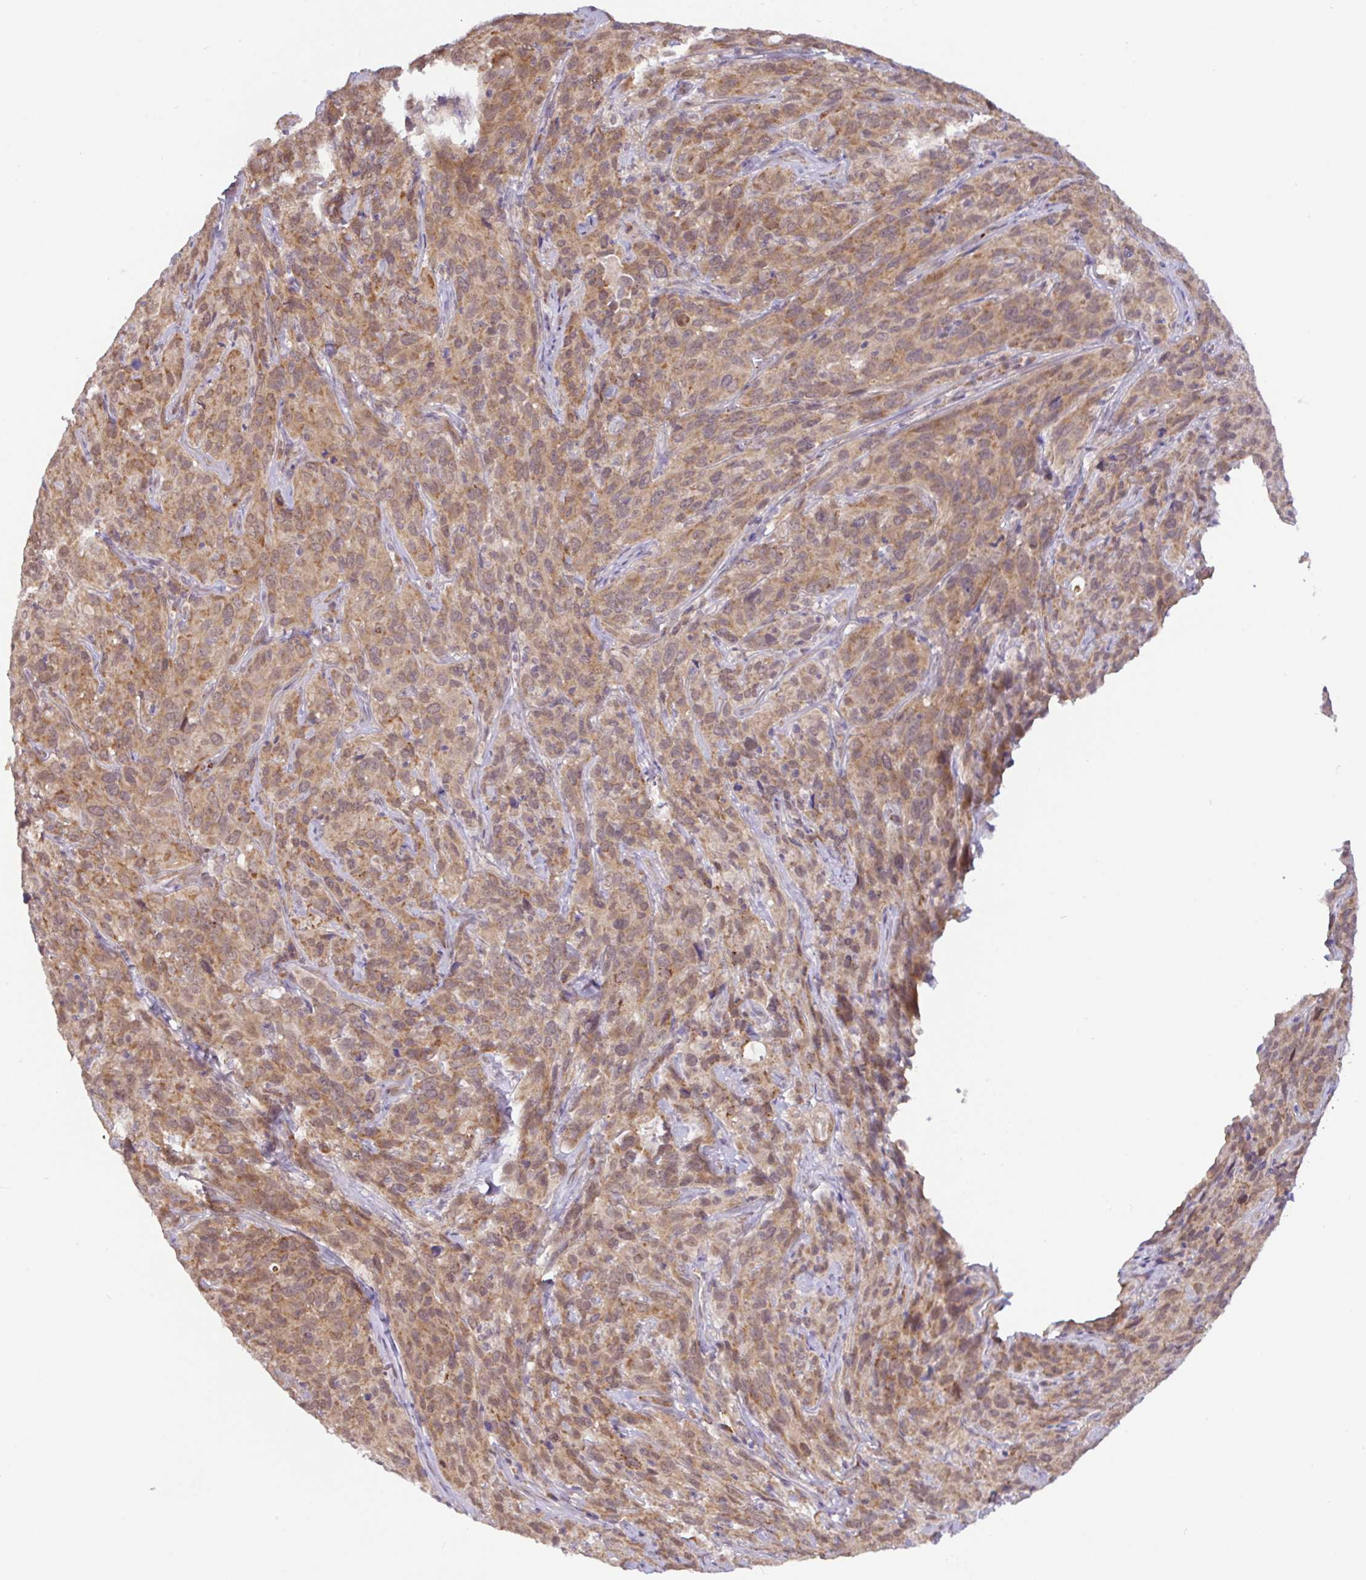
{"staining": {"intensity": "weak", "quantity": ">75%", "location": "cytoplasmic/membranous"}, "tissue": "cervical cancer", "cell_type": "Tumor cells", "image_type": "cancer", "snomed": [{"axis": "morphology", "description": "Squamous cell carcinoma, NOS"}, {"axis": "topography", "description": "Cervix"}], "caption": "Weak cytoplasmic/membranous staining for a protein is appreciated in approximately >75% of tumor cells of cervical squamous cell carcinoma using immunohistochemistry (IHC).", "gene": "DLEU7", "patient": {"sex": "female", "age": 51}}